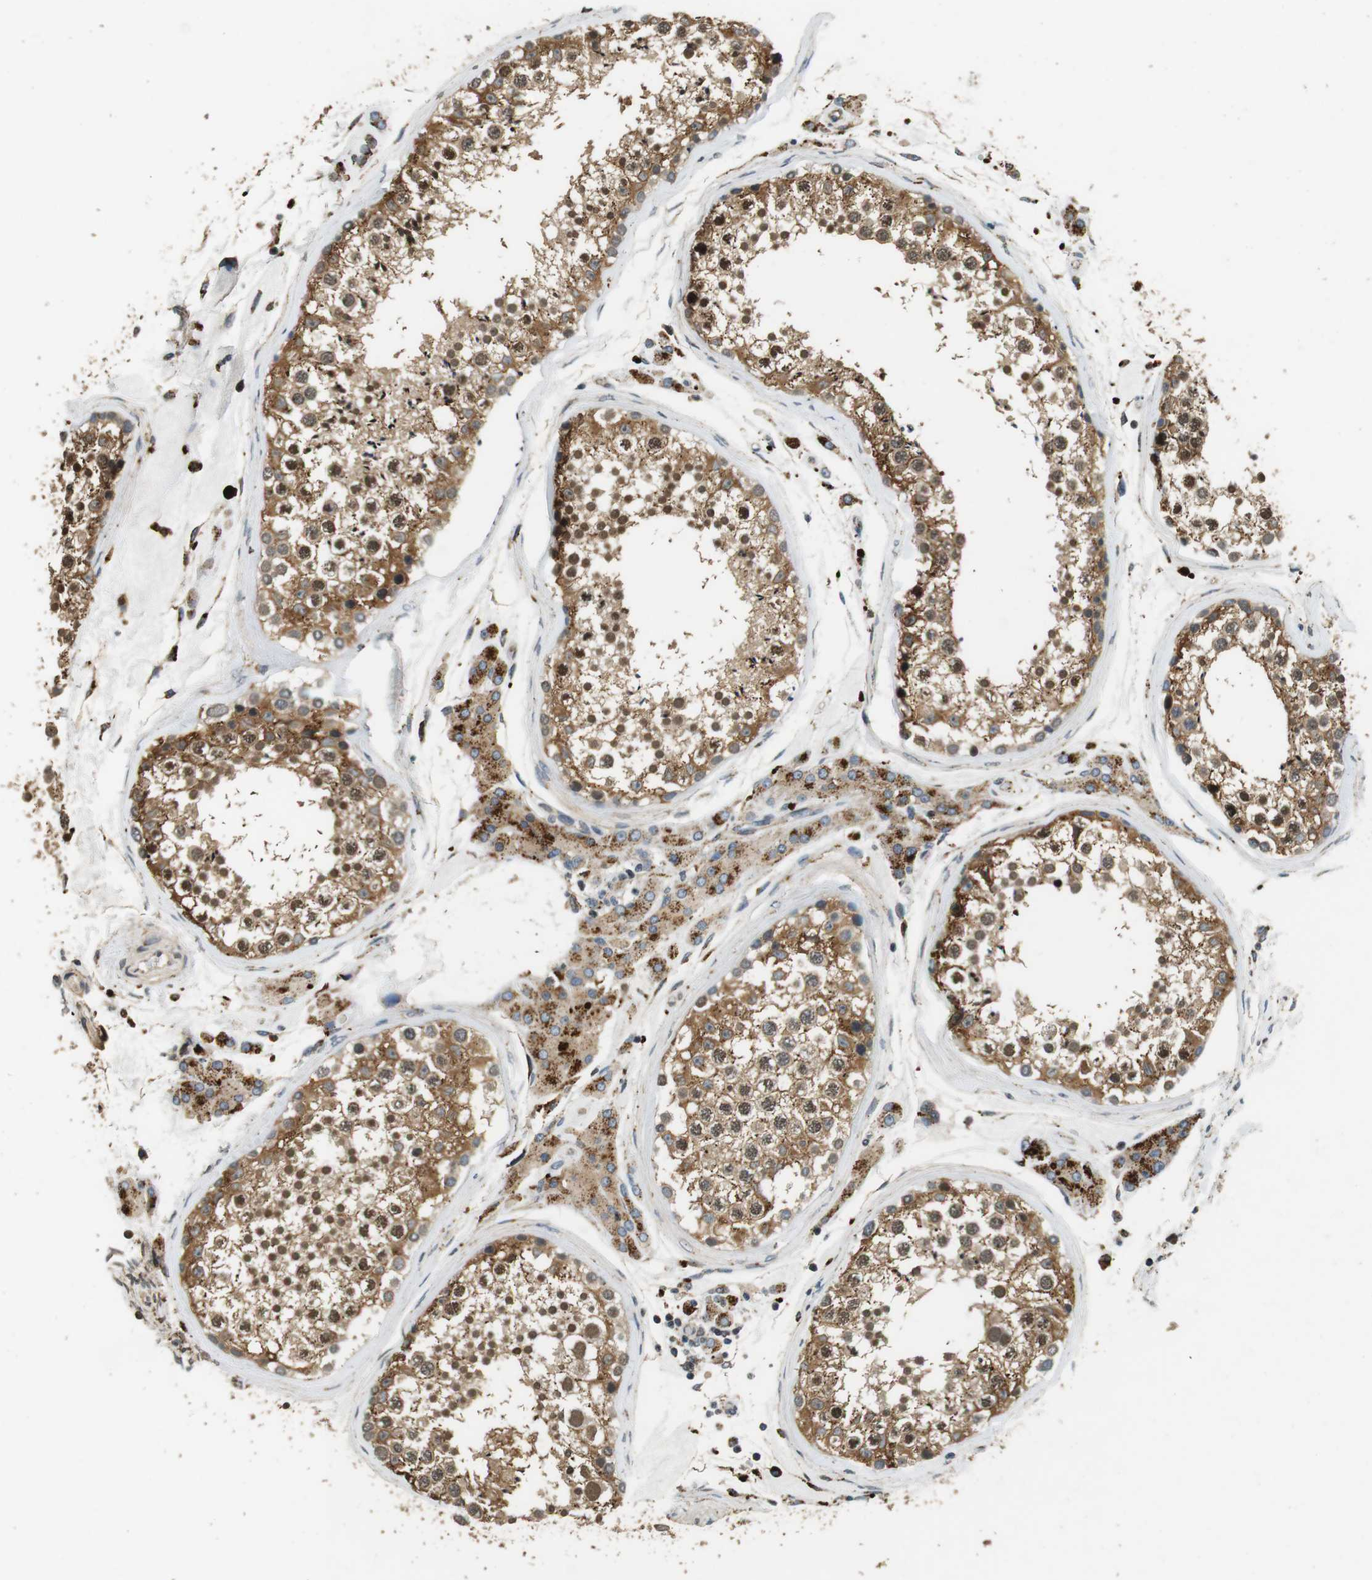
{"staining": {"intensity": "moderate", "quantity": ">75%", "location": "cytoplasmic/membranous,nuclear"}, "tissue": "testis", "cell_type": "Cells in seminiferous ducts", "image_type": "normal", "snomed": [{"axis": "morphology", "description": "Normal tissue, NOS"}, {"axis": "topography", "description": "Testis"}], "caption": "Moderate cytoplasmic/membranous,nuclear protein staining is identified in approximately >75% of cells in seminiferous ducts in testis. (DAB (3,3'-diaminobenzidine) IHC with brightfield microscopy, high magnification).", "gene": "TXNRD1", "patient": {"sex": "male", "age": 46}}